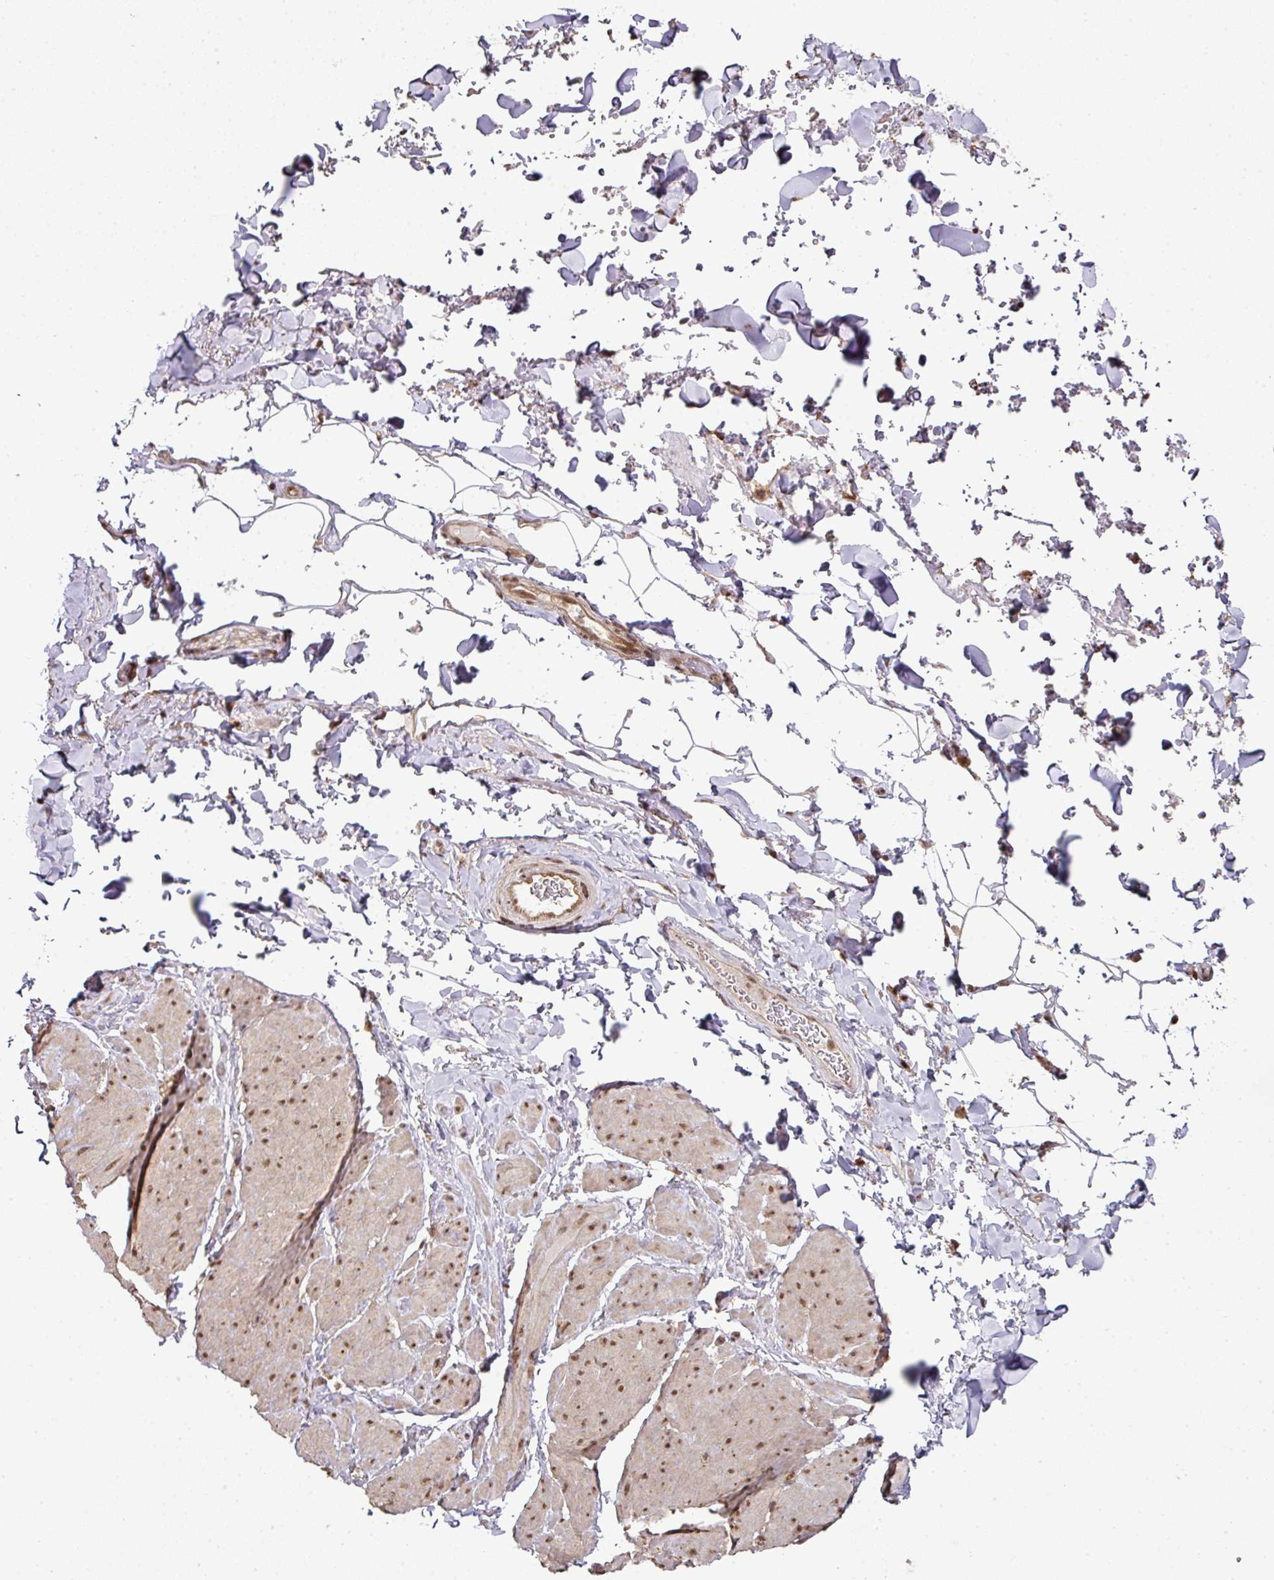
{"staining": {"intensity": "negative", "quantity": "none", "location": "none"}, "tissue": "adipose tissue", "cell_type": "Adipocytes", "image_type": "normal", "snomed": [{"axis": "morphology", "description": "Normal tissue, NOS"}, {"axis": "topography", "description": "Rectum"}, {"axis": "topography", "description": "Peripheral nerve tissue"}], "caption": "The histopathology image reveals no staining of adipocytes in benign adipose tissue. Nuclei are stained in blue.", "gene": "ANKRD18A", "patient": {"sex": "female", "age": 69}}